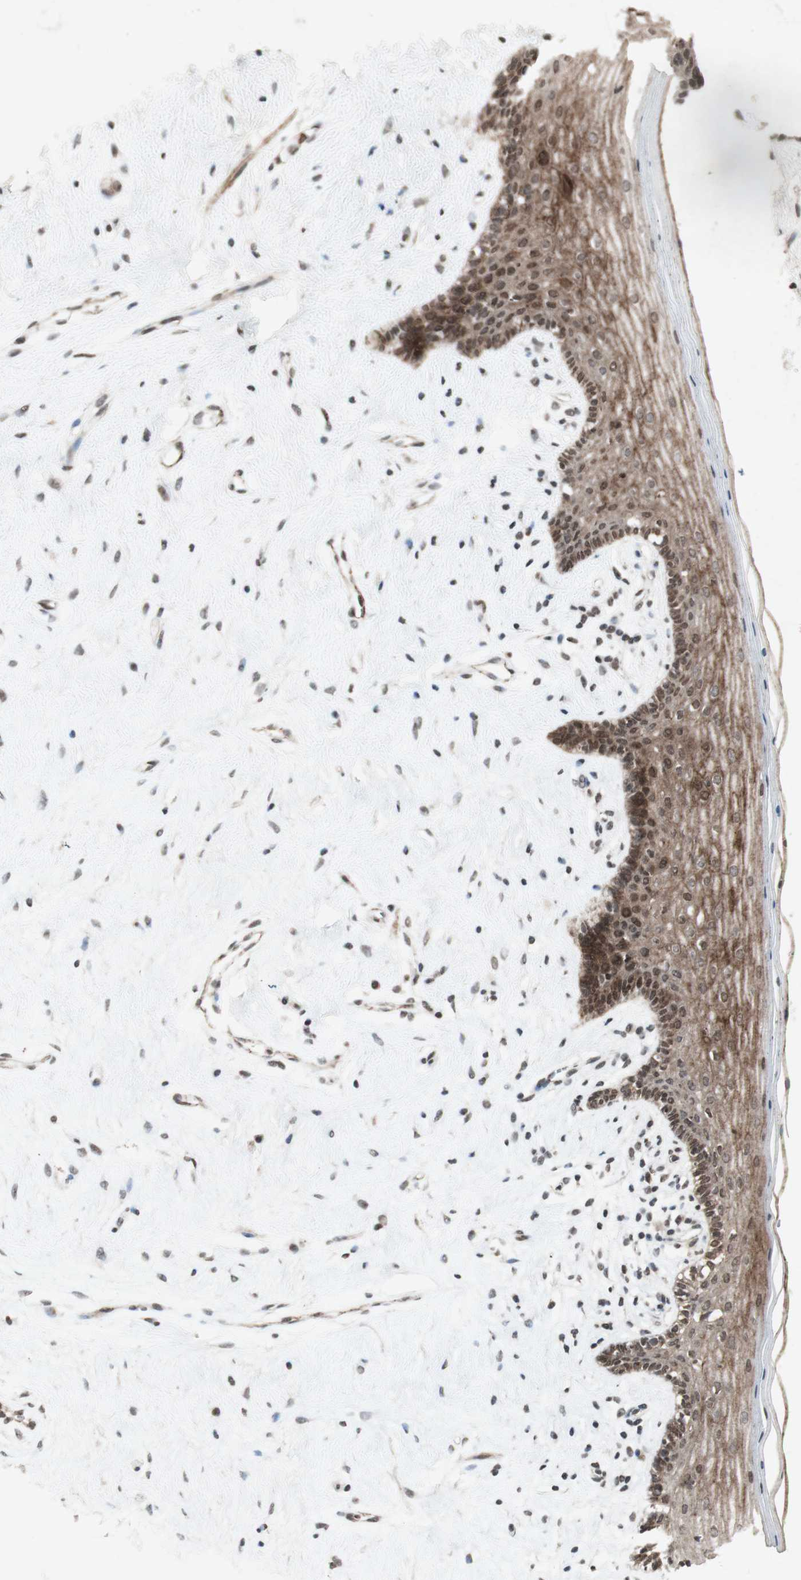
{"staining": {"intensity": "moderate", "quantity": ">75%", "location": "cytoplasmic/membranous,nuclear"}, "tissue": "vagina", "cell_type": "Squamous epithelial cells", "image_type": "normal", "snomed": [{"axis": "morphology", "description": "Normal tissue, NOS"}, {"axis": "topography", "description": "Vagina"}], "caption": "Moderate cytoplasmic/membranous,nuclear staining is present in about >75% of squamous epithelial cells in benign vagina.", "gene": "PLXNA1", "patient": {"sex": "female", "age": 44}}